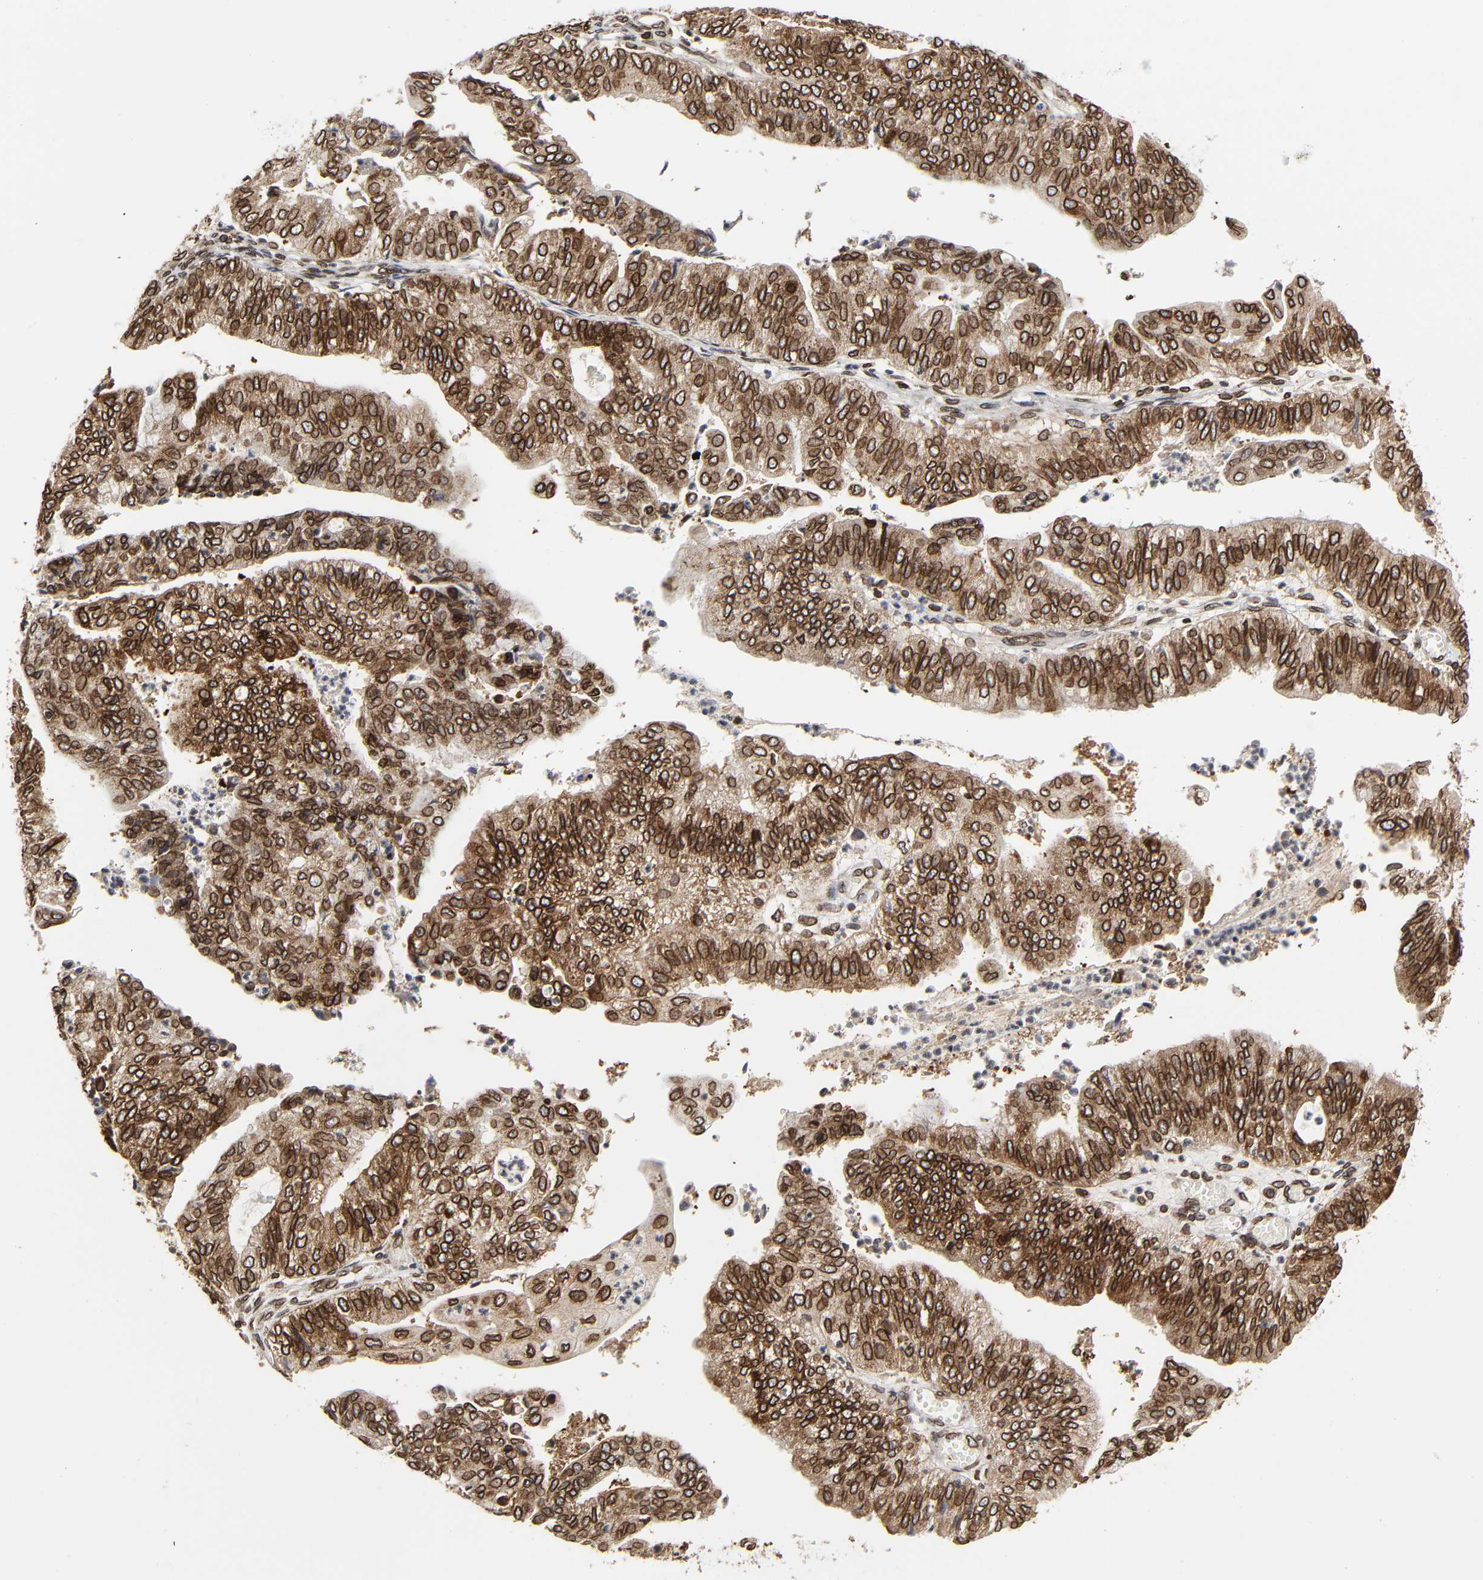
{"staining": {"intensity": "strong", "quantity": ">75%", "location": "cytoplasmic/membranous,nuclear"}, "tissue": "endometrial cancer", "cell_type": "Tumor cells", "image_type": "cancer", "snomed": [{"axis": "morphology", "description": "Adenocarcinoma, NOS"}, {"axis": "topography", "description": "Endometrium"}], "caption": "High-power microscopy captured an immunohistochemistry (IHC) micrograph of endometrial cancer, revealing strong cytoplasmic/membranous and nuclear expression in about >75% of tumor cells.", "gene": "RANGAP1", "patient": {"sex": "female", "age": 59}}